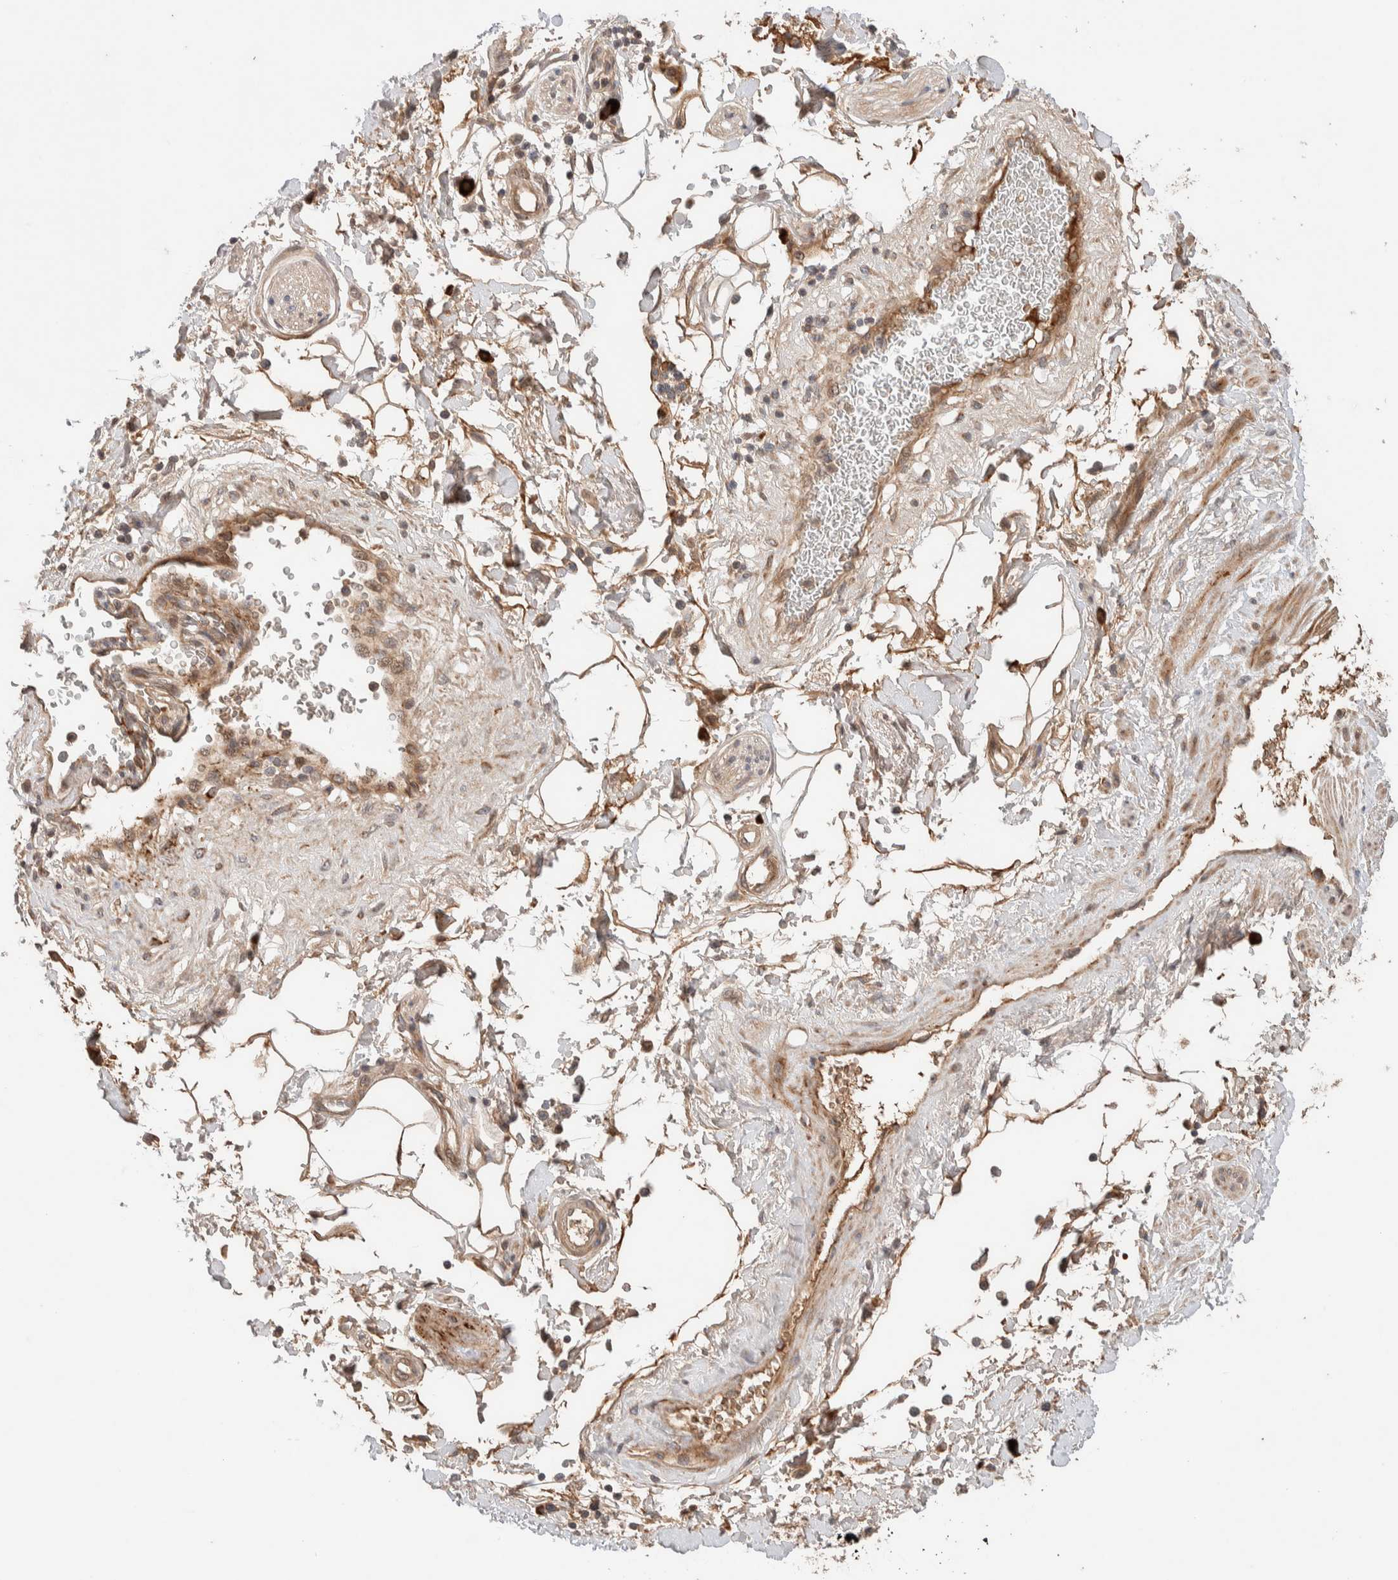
{"staining": {"intensity": "moderate", "quantity": "25%-75%", "location": "cytoplasmic/membranous"}, "tissue": "adipose tissue", "cell_type": "Adipocytes", "image_type": "normal", "snomed": [{"axis": "morphology", "description": "Normal tissue, NOS"}, {"axis": "topography", "description": "Soft tissue"}, {"axis": "topography", "description": "Peripheral nerve tissue"}], "caption": "A high-resolution photomicrograph shows immunohistochemistry staining of unremarkable adipose tissue, which reveals moderate cytoplasmic/membranous expression in about 25%-75% of adipocytes. The protein of interest is shown in brown color, while the nuclei are stained blue.", "gene": "CASK", "patient": {"sex": "female", "age": 71}}